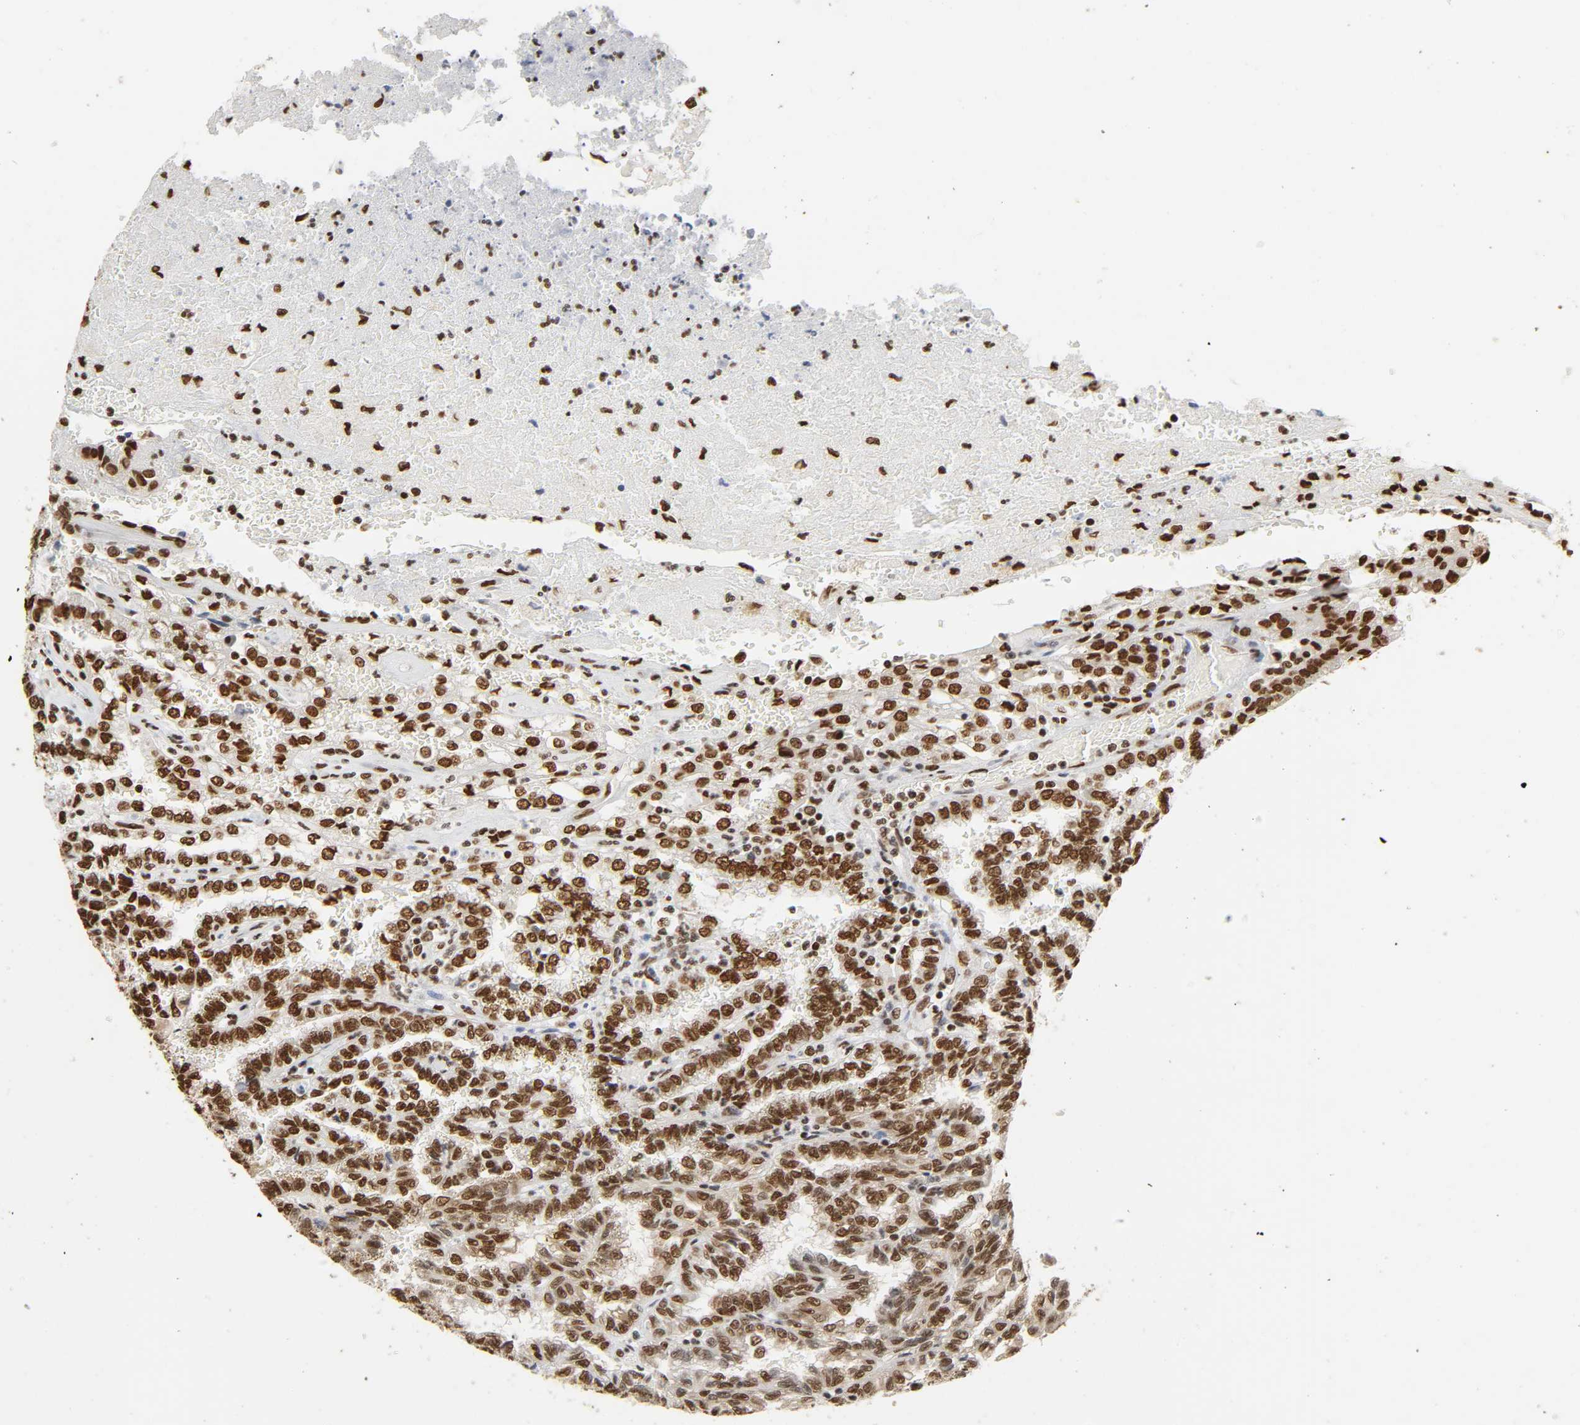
{"staining": {"intensity": "strong", "quantity": ">75%", "location": "nuclear"}, "tissue": "renal cancer", "cell_type": "Tumor cells", "image_type": "cancer", "snomed": [{"axis": "morphology", "description": "Inflammation, NOS"}, {"axis": "morphology", "description": "Adenocarcinoma, NOS"}, {"axis": "topography", "description": "Kidney"}], "caption": "There is high levels of strong nuclear positivity in tumor cells of renal cancer (adenocarcinoma), as demonstrated by immunohistochemical staining (brown color).", "gene": "HNRNPC", "patient": {"sex": "male", "age": 68}}